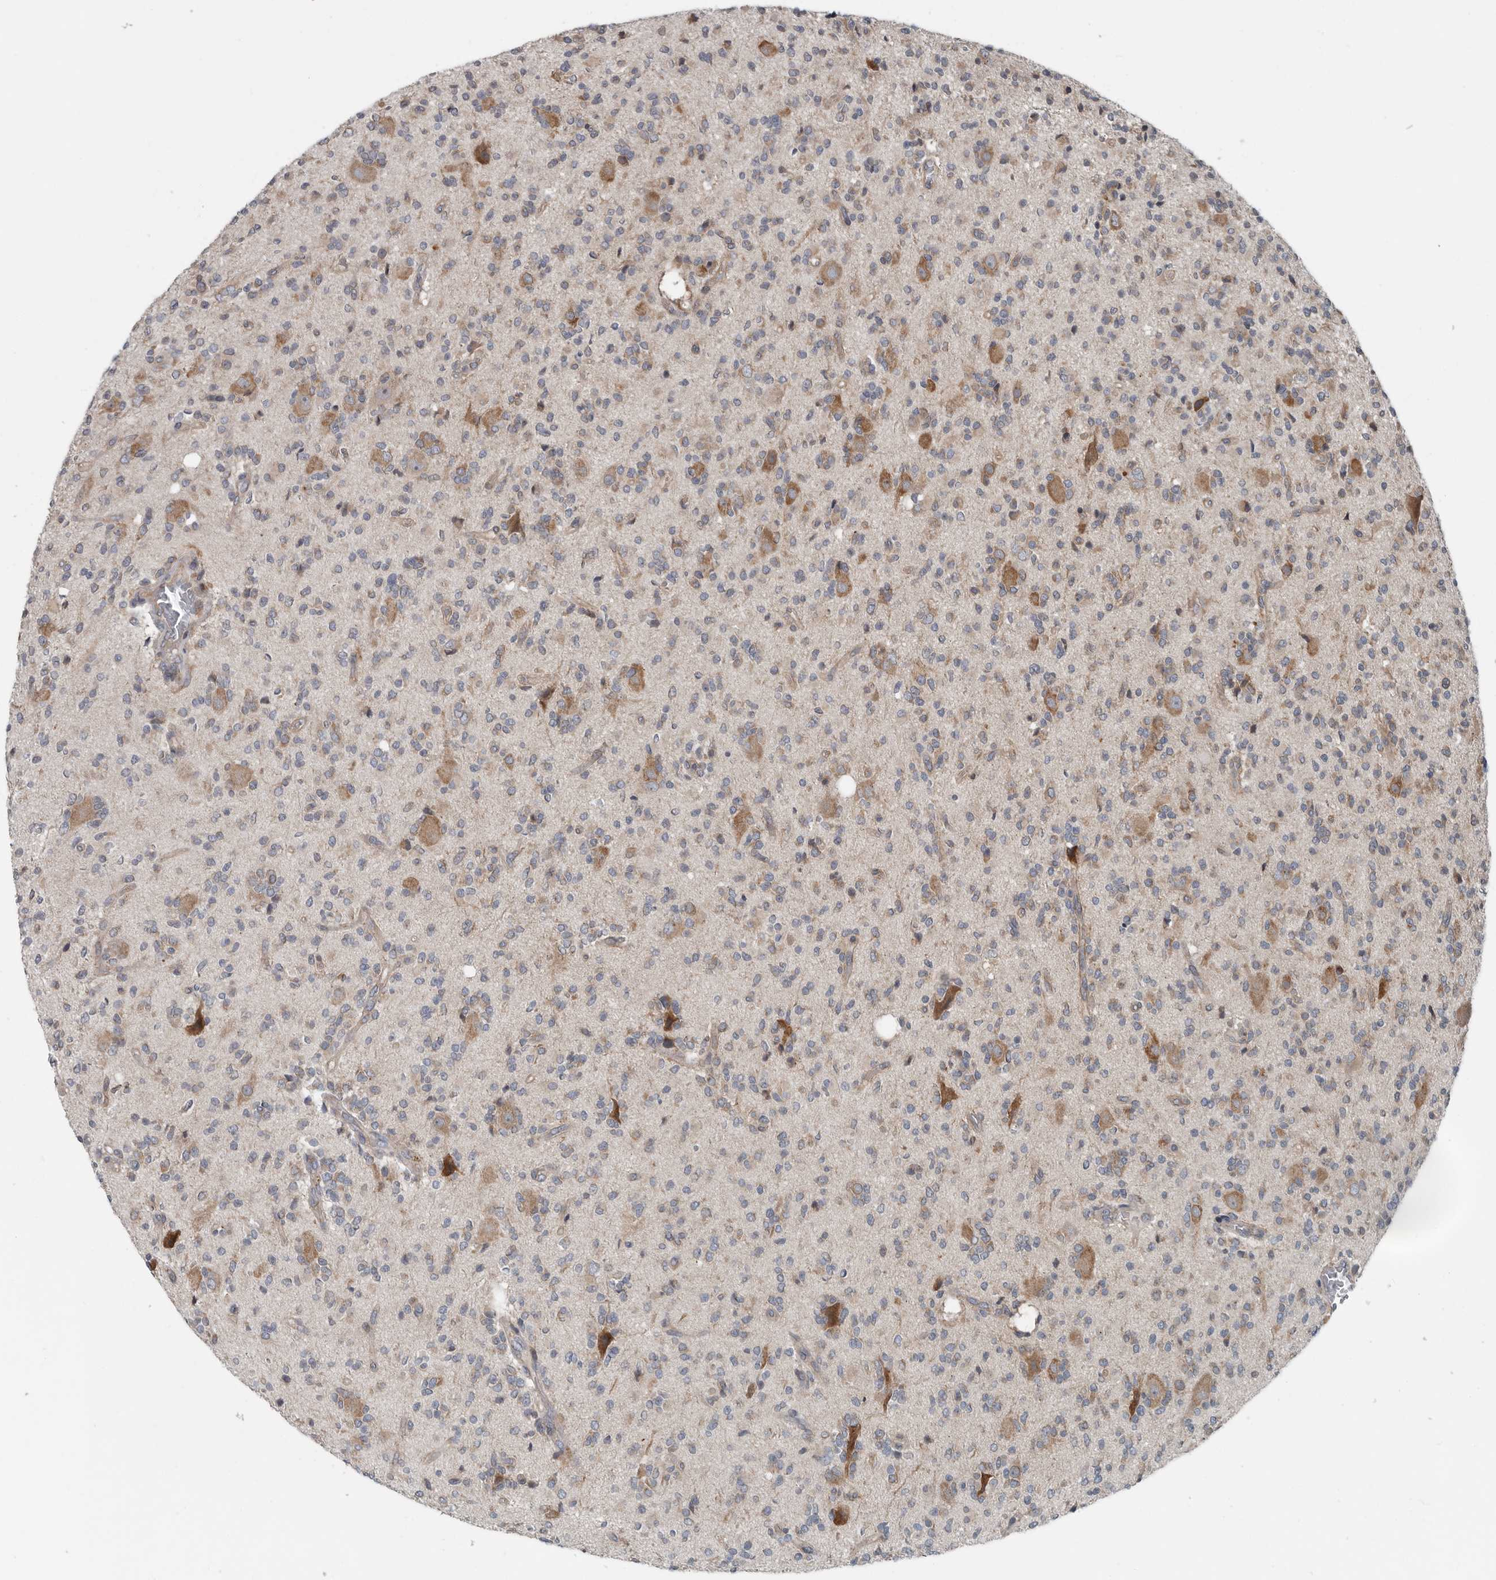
{"staining": {"intensity": "weak", "quantity": "25%-75%", "location": "cytoplasmic/membranous"}, "tissue": "glioma", "cell_type": "Tumor cells", "image_type": "cancer", "snomed": [{"axis": "morphology", "description": "Glioma, malignant, High grade"}, {"axis": "topography", "description": "Brain"}], "caption": "Immunohistochemical staining of human glioma exhibits low levels of weak cytoplasmic/membranous protein staining in about 25%-75% of tumor cells.", "gene": "TMEM199", "patient": {"sex": "male", "age": 34}}